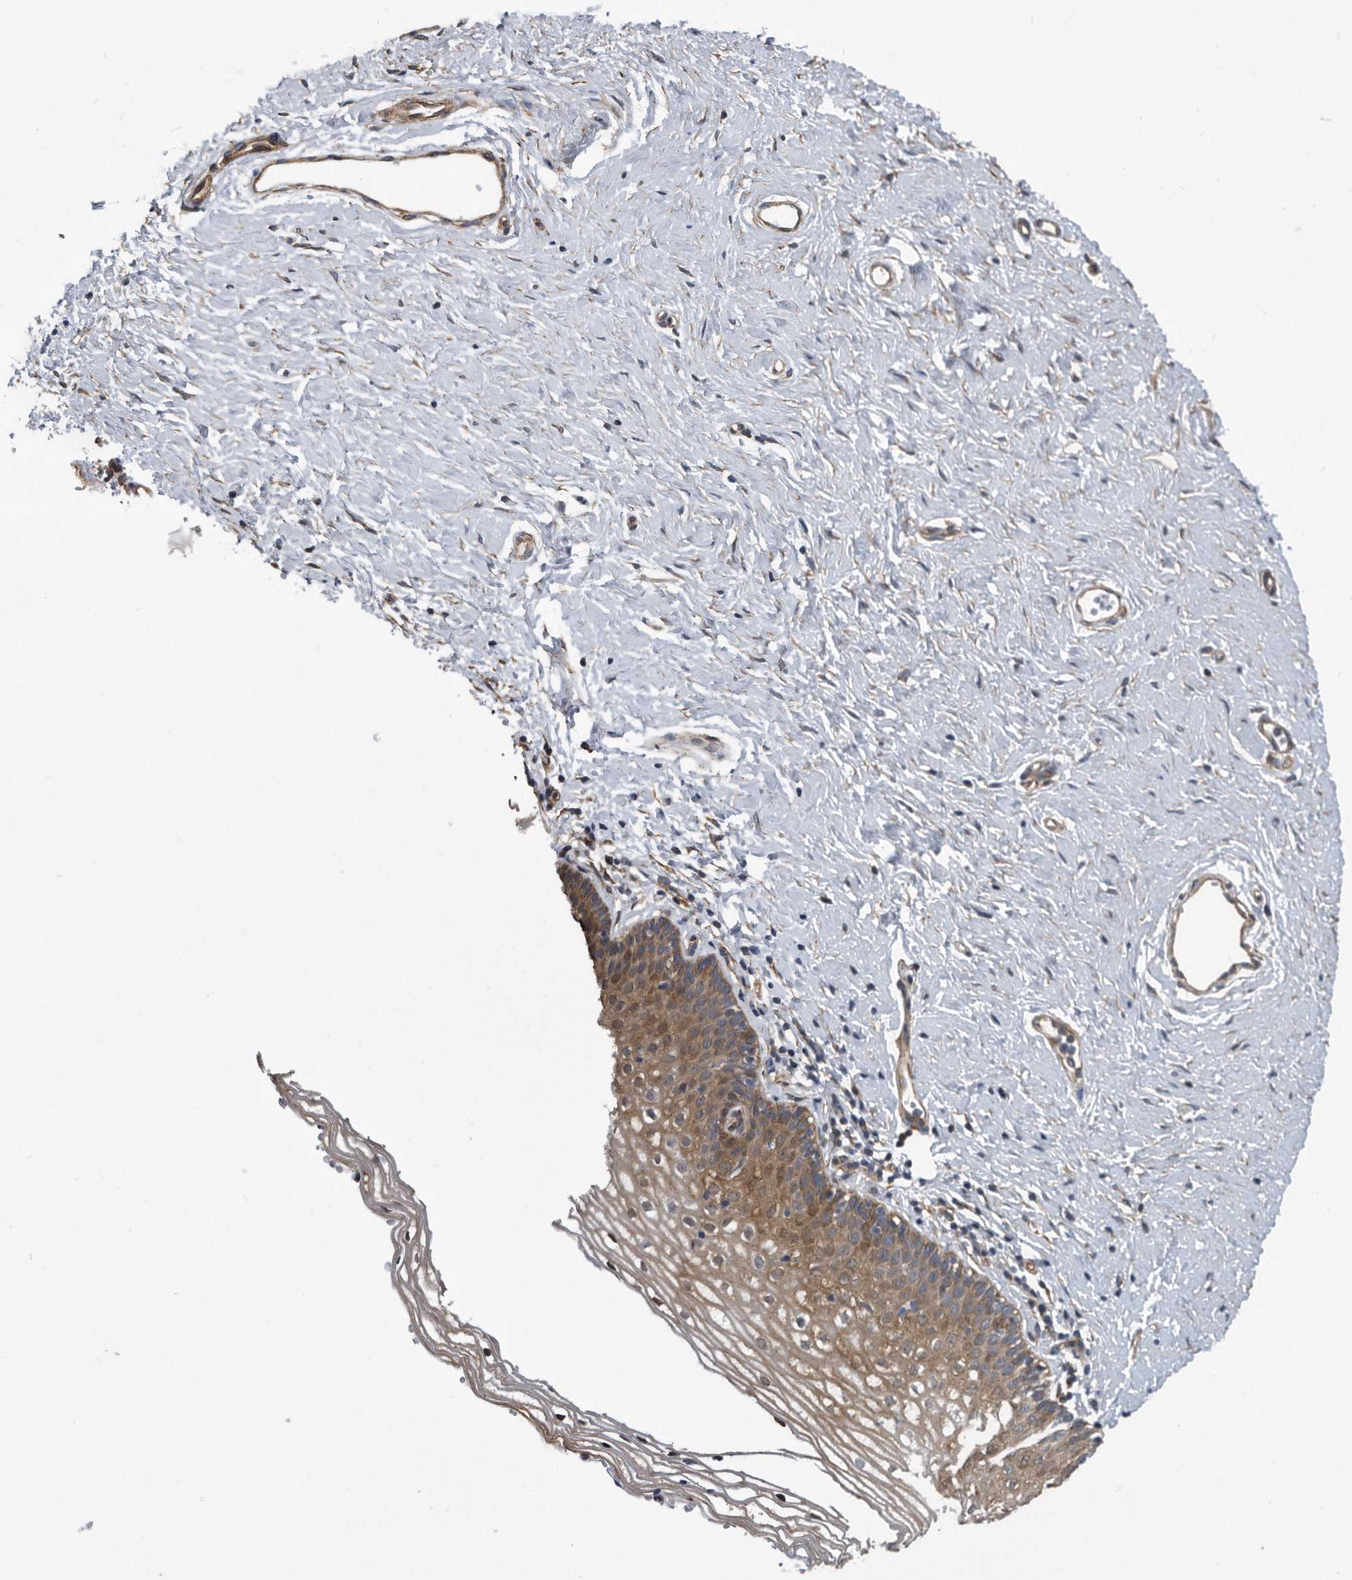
{"staining": {"intensity": "moderate", "quantity": "25%-75%", "location": "cytoplasmic/membranous"}, "tissue": "vagina", "cell_type": "Squamous epithelial cells", "image_type": "normal", "snomed": [{"axis": "morphology", "description": "Normal tissue, NOS"}, {"axis": "topography", "description": "Vagina"}], "caption": "Protein expression analysis of benign vagina demonstrates moderate cytoplasmic/membranous positivity in approximately 25%-75% of squamous epithelial cells. (DAB (3,3'-diaminobenzidine) IHC, brown staining for protein, blue staining for nuclei).", "gene": "ARMCX1", "patient": {"sex": "female", "age": 32}}